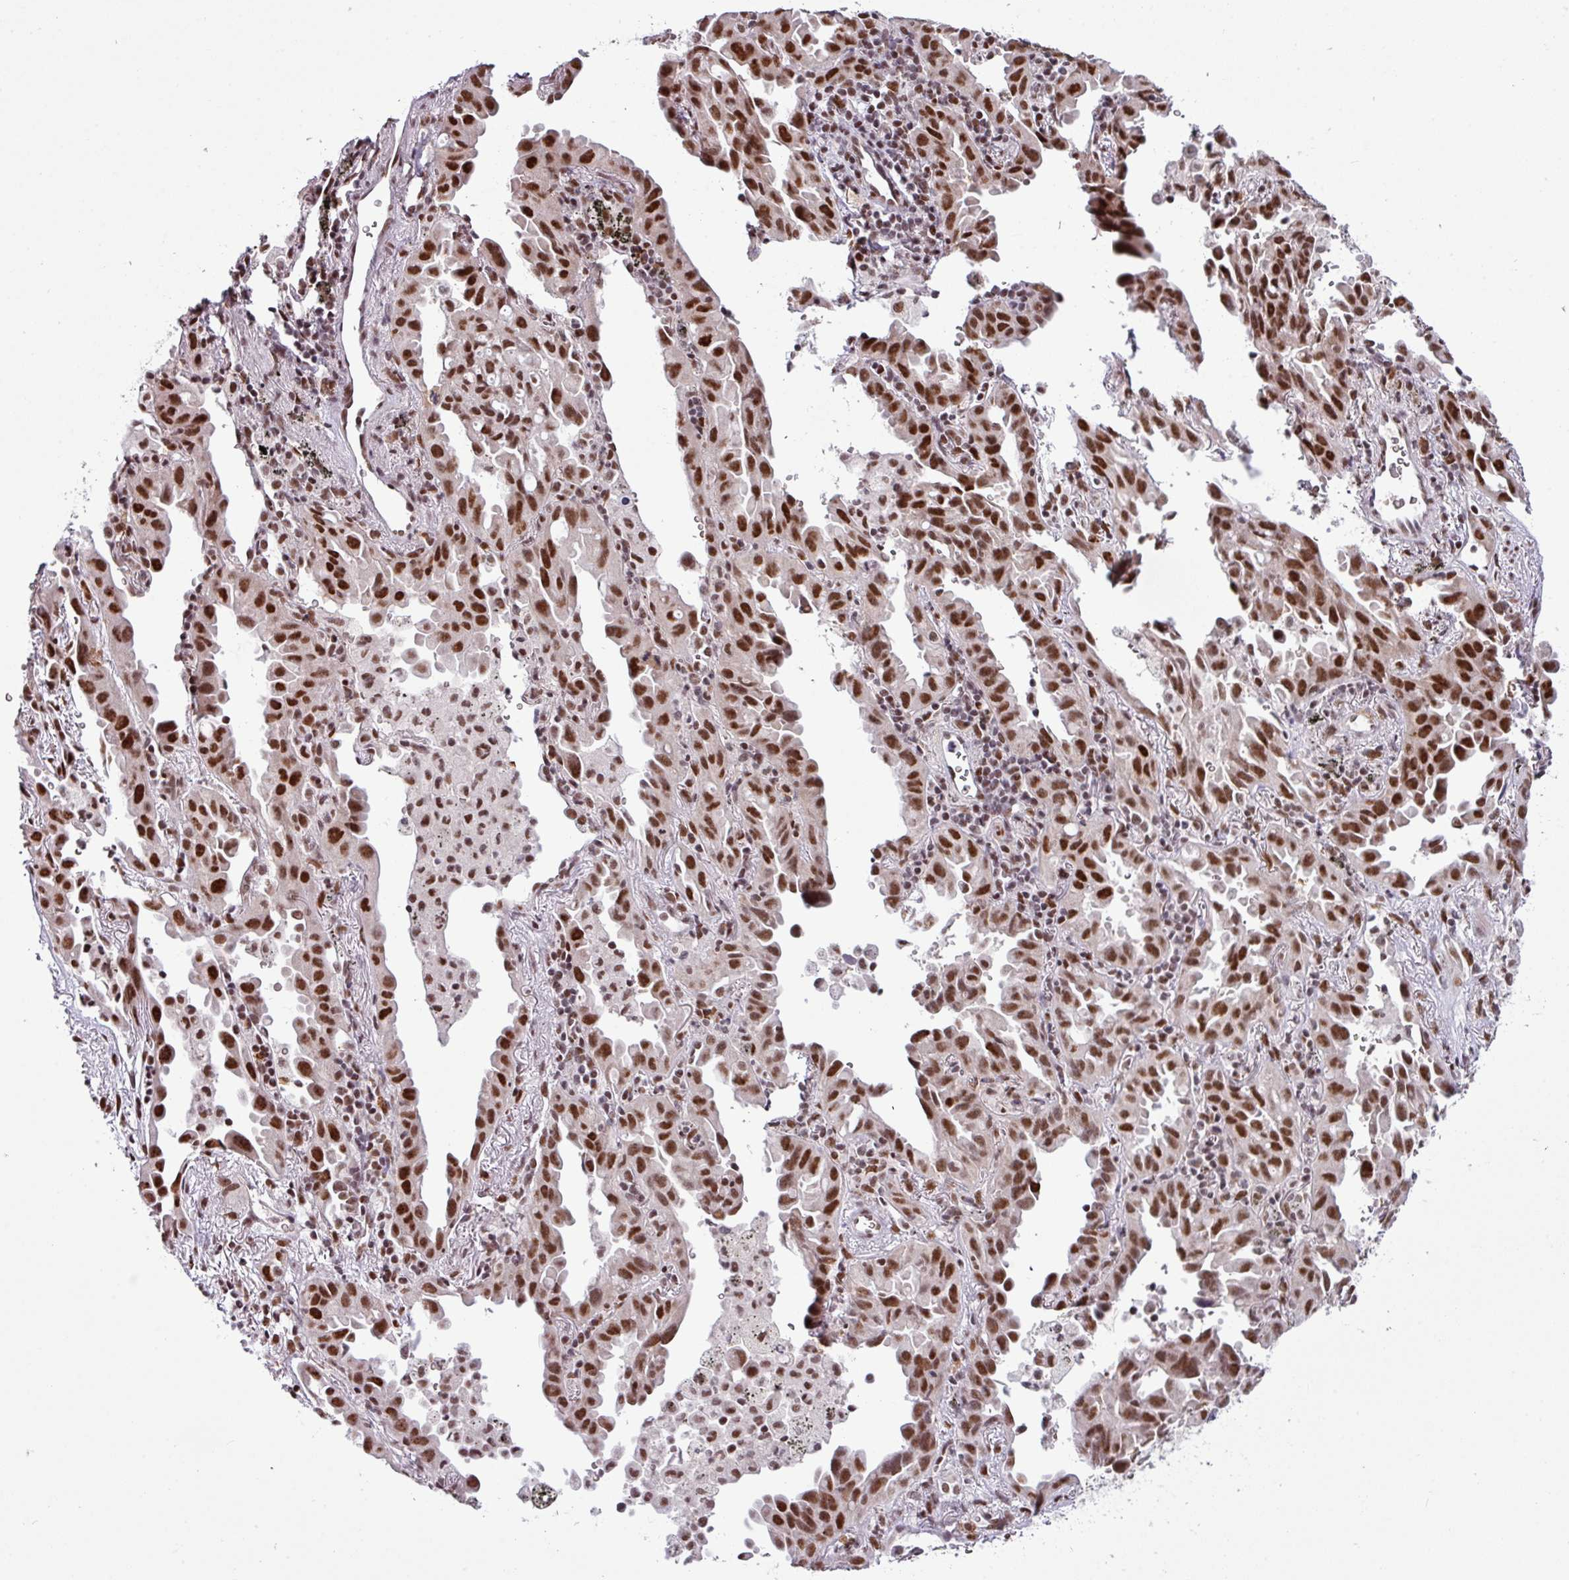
{"staining": {"intensity": "strong", "quantity": ">75%", "location": "nuclear"}, "tissue": "lung cancer", "cell_type": "Tumor cells", "image_type": "cancer", "snomed": [{"axis": "morphology", "description": "Adenocarcinoma, NOS"}, {"axis": "topography", "description": "Lung"}], "caption": "A high-resolution photomicrograph shows immunohistochemistry staining of adenocarcinoma (lung), which reveals strong nuclear staining in about >75% of tumor cells.", "gene": "PRDM5", "patient": {"sex": "male", "age": 68}}